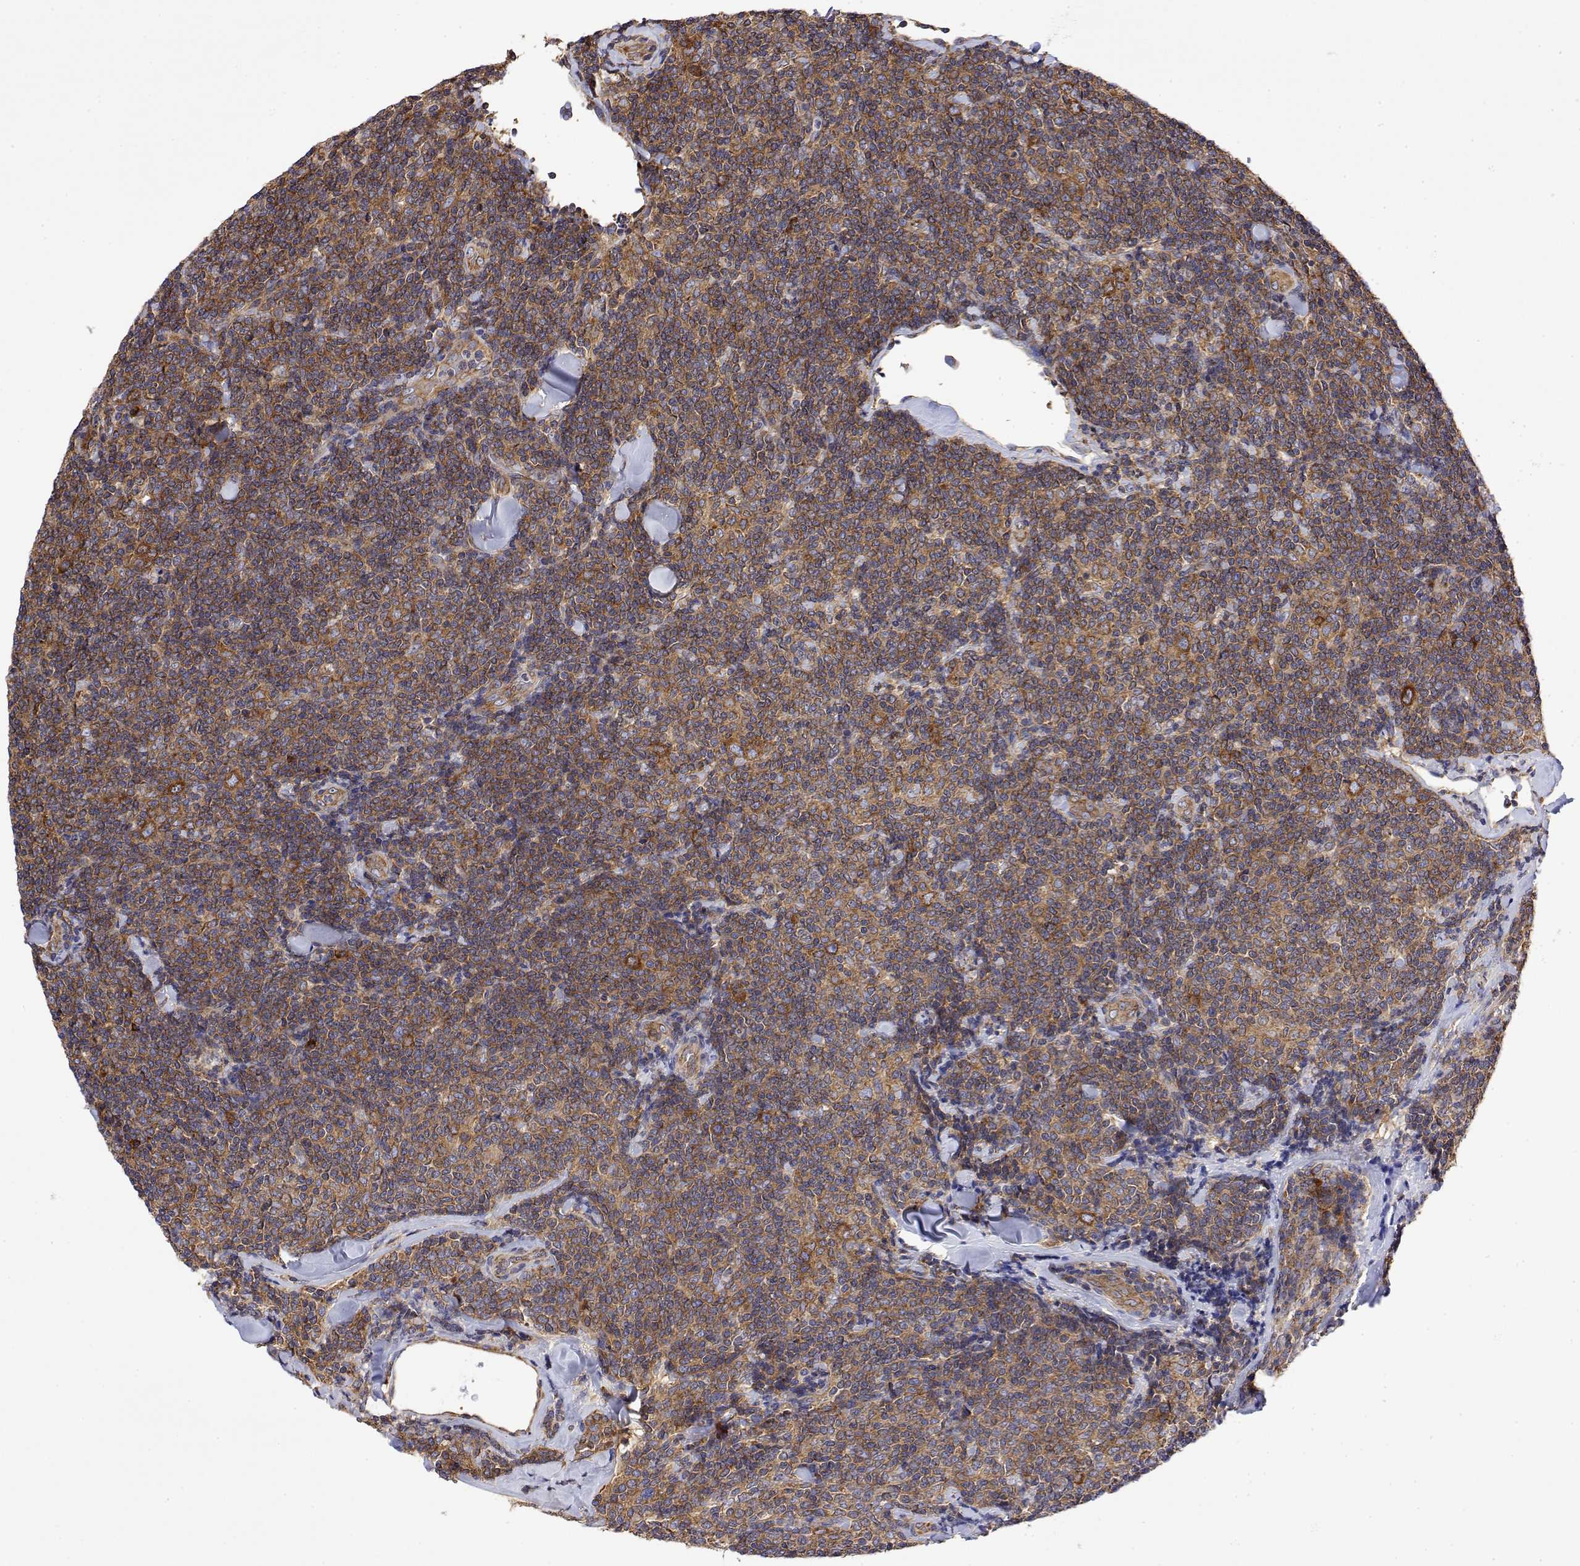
{"staining": {"intensity": "moderate", "quantity": ">75%", "location": "cytoplasmic/membranous"}, "tissue": "lymphoma", "cell_type": "Tumor cells", "image_type": "cancer", "snomed": [{"axis": "morphology", "description": "Malignant lymphoma, non-Hodgkin's type, Low grade"}, {"axis": "topography", "description": "Lymph node"}], "caption": "Lymphoma stained with a protein marker displays moderate staining in tumor cells.", "gene": "EEF1G", "patient": {"sex": "female", "age": 56}}